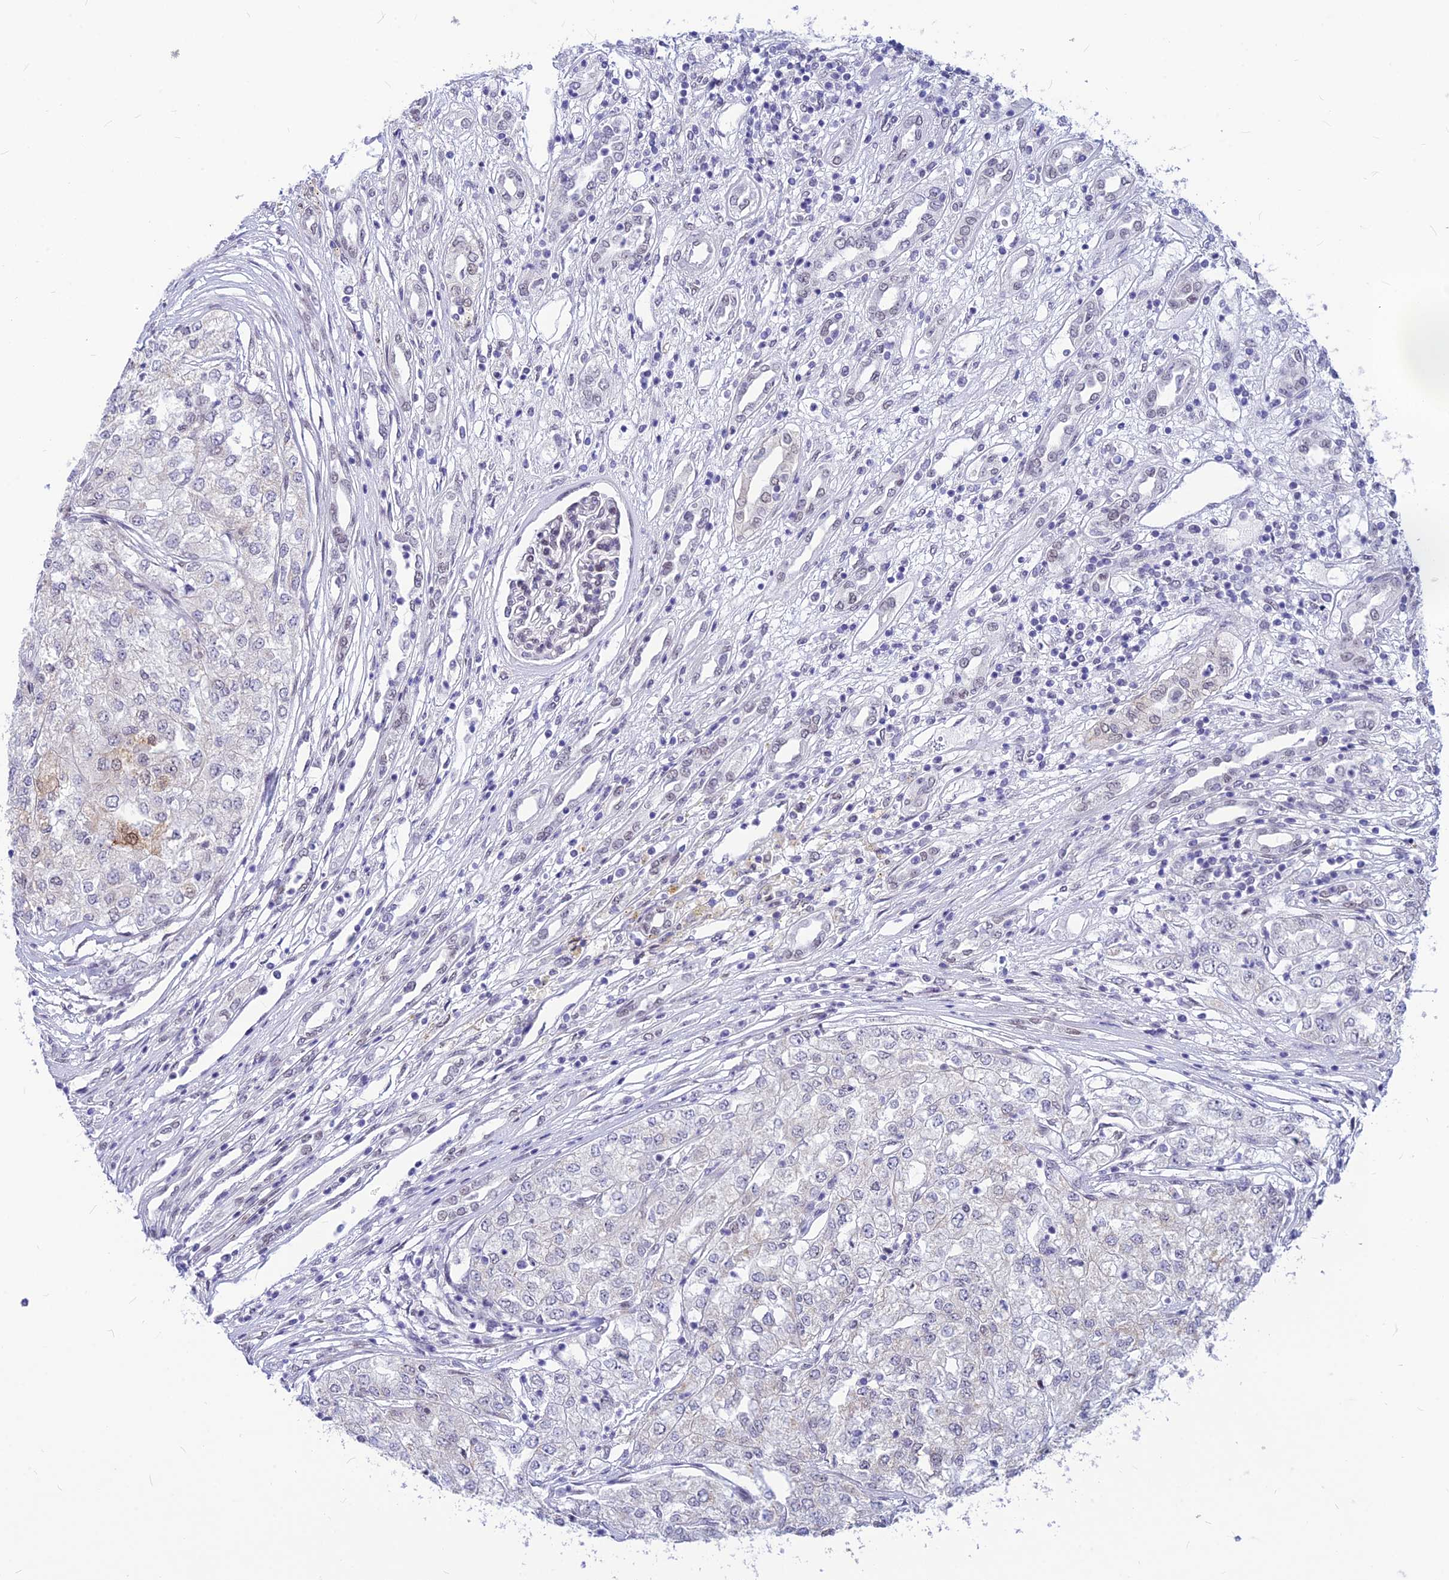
{"staining": {"intensity": "negative", "quantity": "none", "location": "none"}, "tissue": "renal cancer", "cell_type": "Tumor cells", "image_type": "cancer", "snomed": [{"axis": "morphology", "description": "Adenocarcinoma, NOS"}, {"axis": "topography", "description": "Kidney"}], "caption": "IHC photomicrograph of neoplastic tissue: renal adenocarcinoma stained with DAB (3,3'-diaminobenzidine) reveals no significant protein positivity in tumor cells. (DAB (3,3'-diaminobenzidine) immunohistochemistry (IHC), high magnification).", "gene": "KCTD13", "patient": {"sex": "female", "age": 54}}